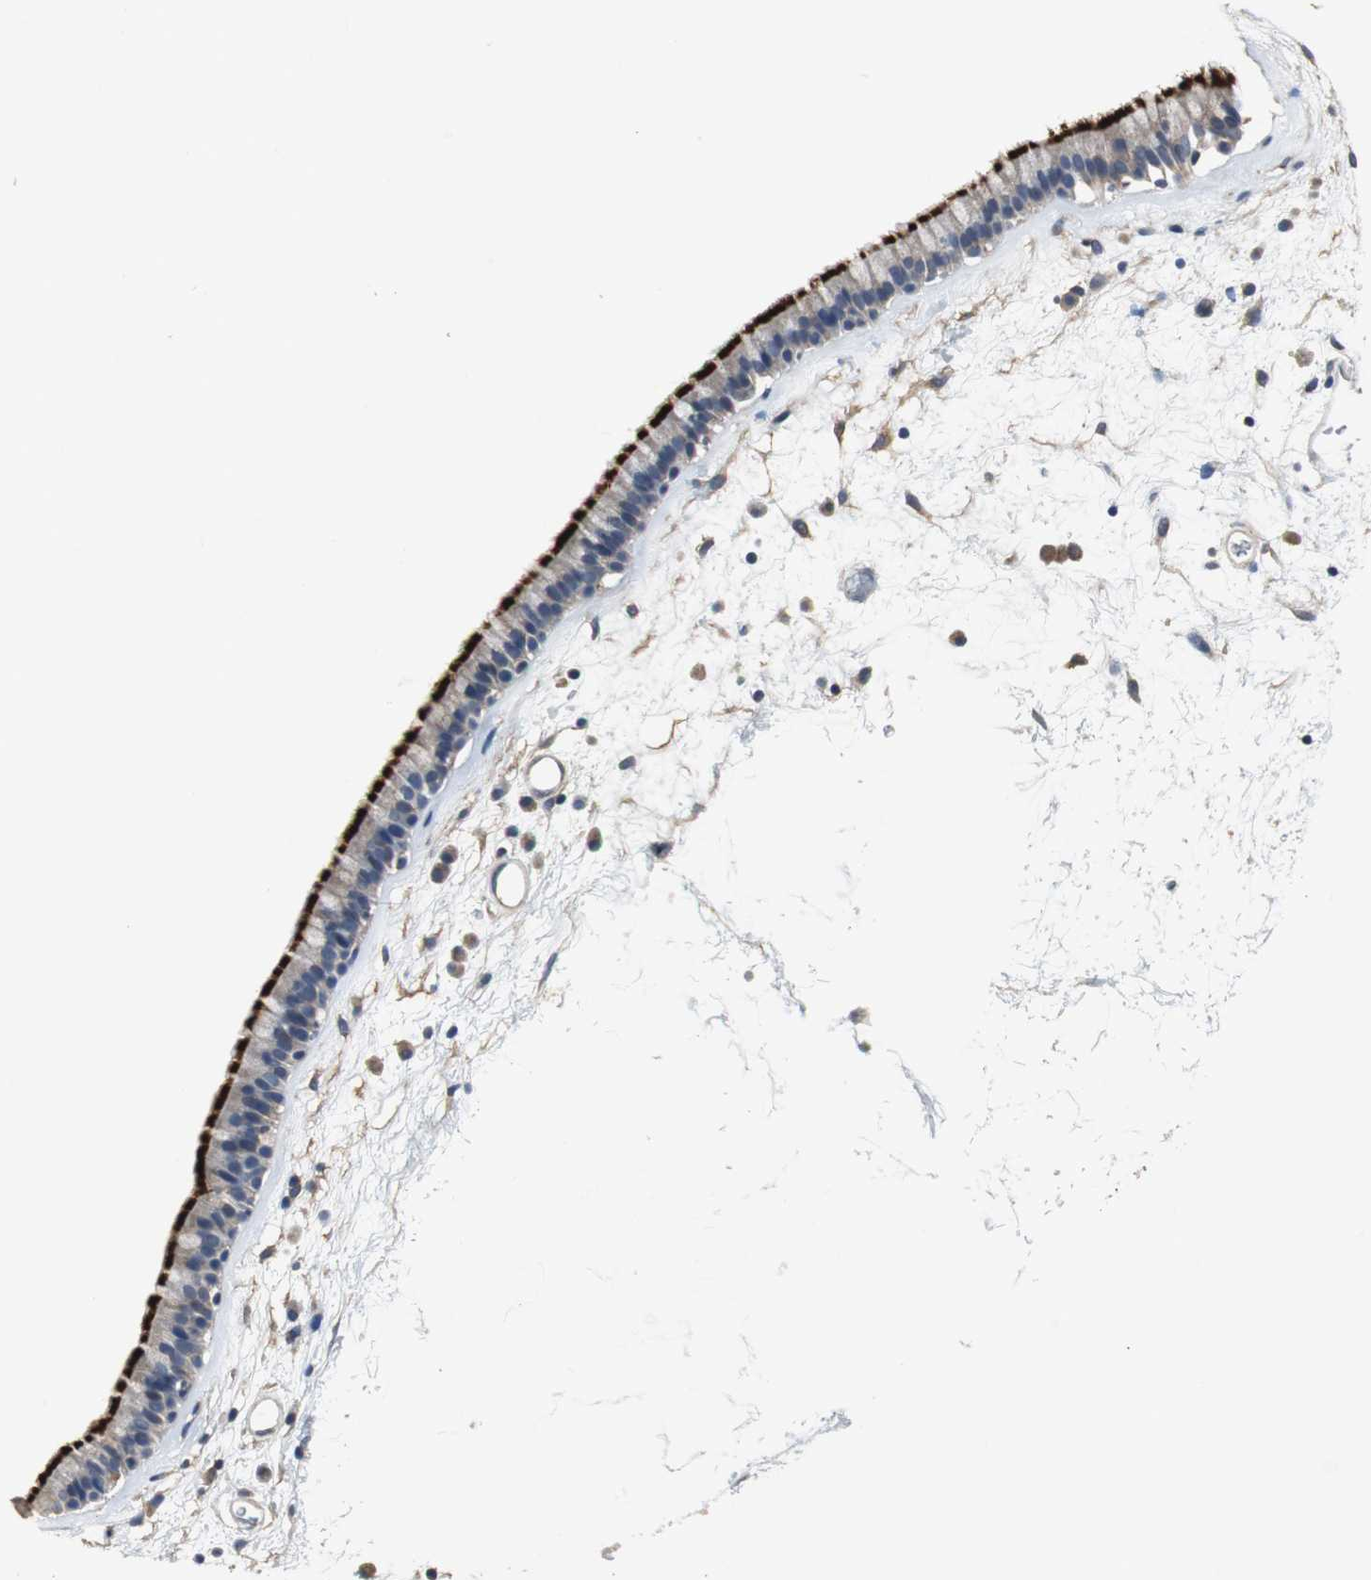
{"staining": {"intensity": "strong", "quantity": ">75%", "location": "cytoplasmic/membranous"}, "tissue": "nasopharynx", "cell_type": "Respiratory epithelial cells", "image_type": "normal", "snomed": [{"axis": "morphology", "description": "Normal tissue, NOS"}, {"axis": "morphology", "description": "Inflammation, NOS"}, {"axis": "topography", "description": "Nasopharynx"}], "caption": "DAB immunohistochemical staining of normal nasopharynx displays strong cytoplasmic/membranous protein staining in approximately >75% of respiratory epithelial cells.", "gene": "MTIF2", "patient": {"sex": "male", "age": 48}}